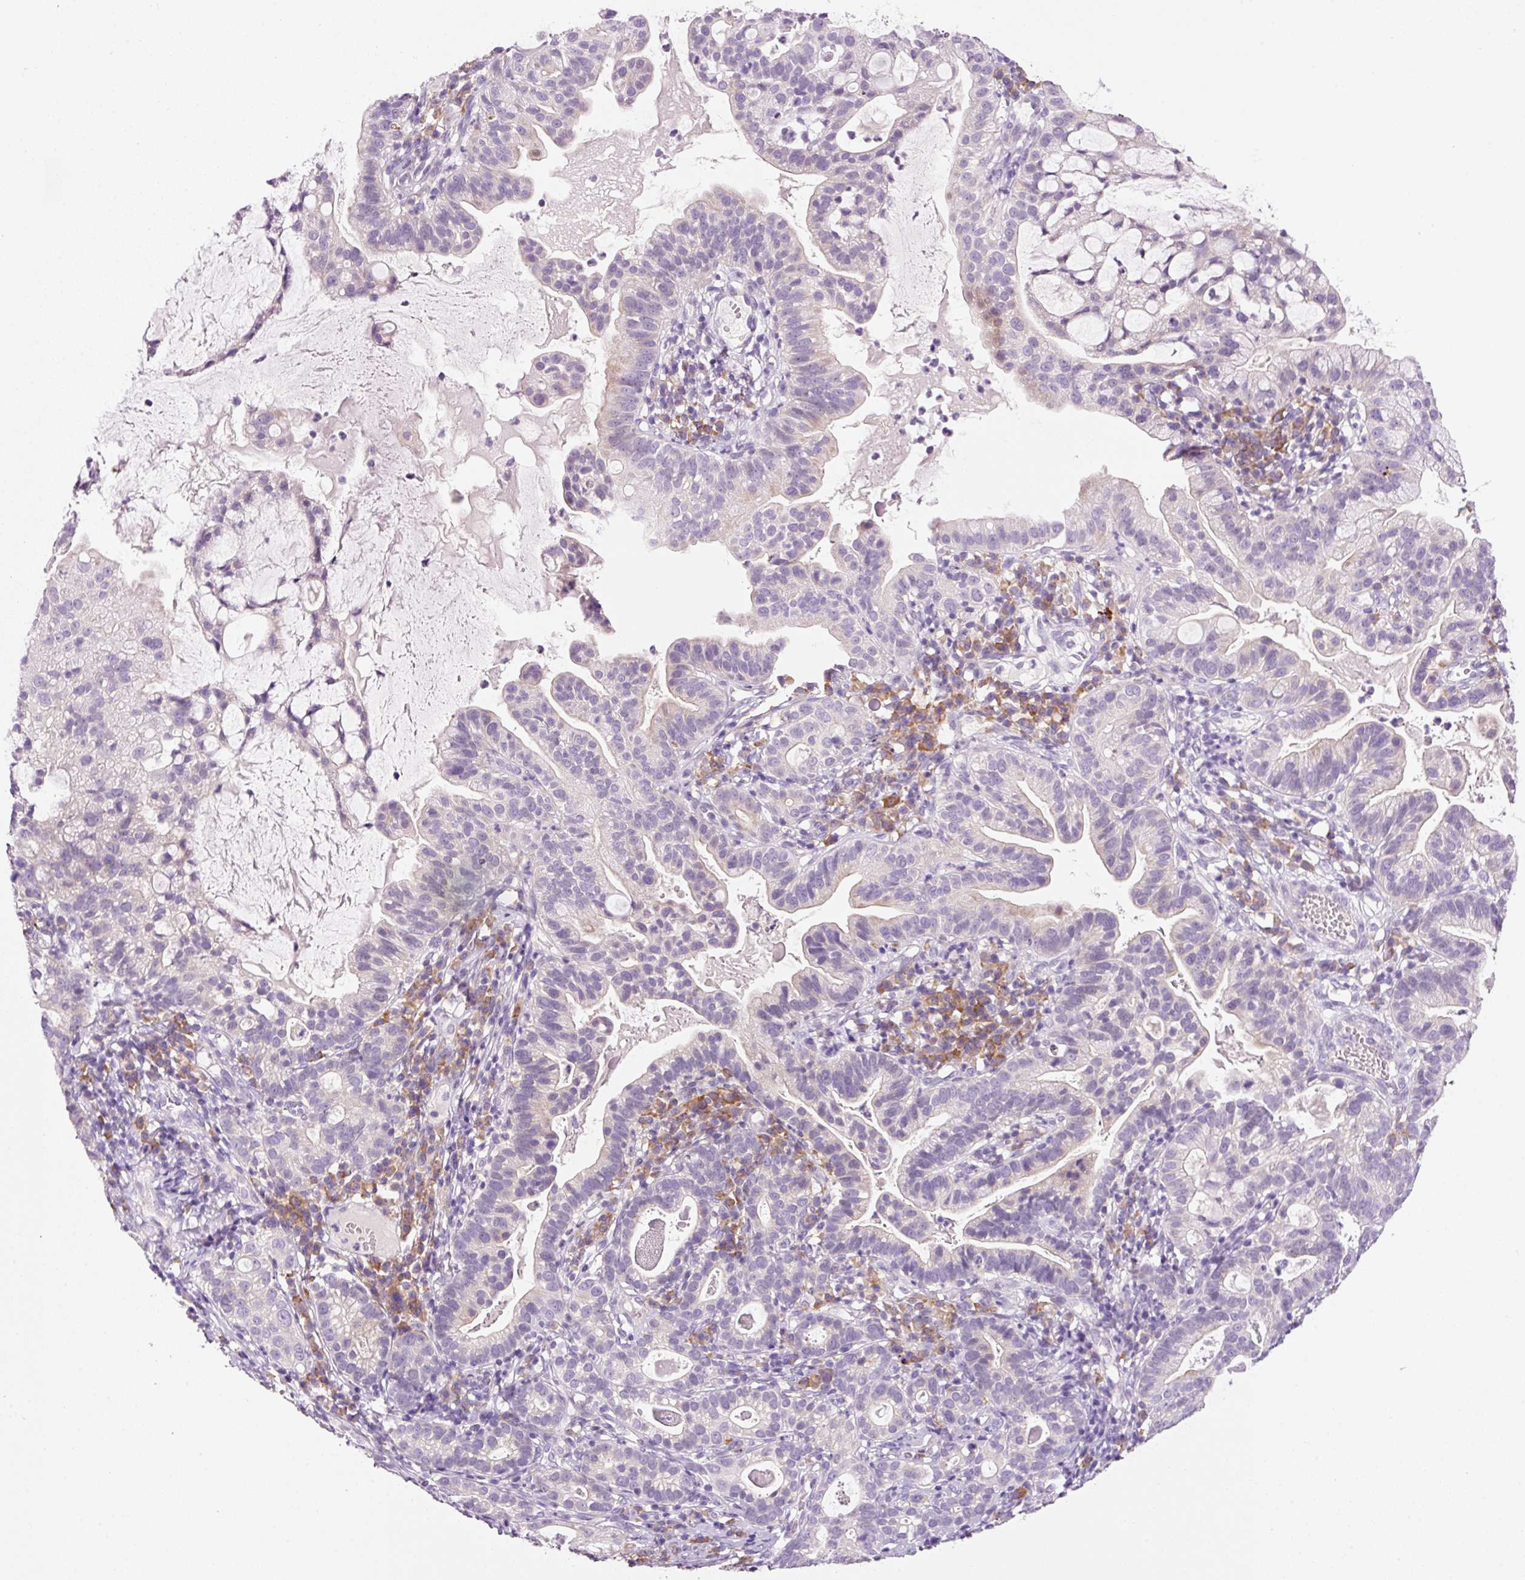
{"staining": {"intensity": "negative", "quantity": "none", "location": "none"}, "tissue": "cervical cancer", "cell_type": "Tumor cells", "image_type": "cancer", "snomed": [{"axis": "morphology", "description": "Adenocarcinoma, NOS"}, {"axis": "topography", "description": "Cervix"}], "caption": "IHC micrograph of neoplastic tissue: human cervical cancer (adenocarcinoma) stained with DAB (3,3'-diaminobenzidine) exhibits no significant protein positivity in tumor cells.", "gene": "TENT5C", "patient": {"sex": "female", "age": 41}}